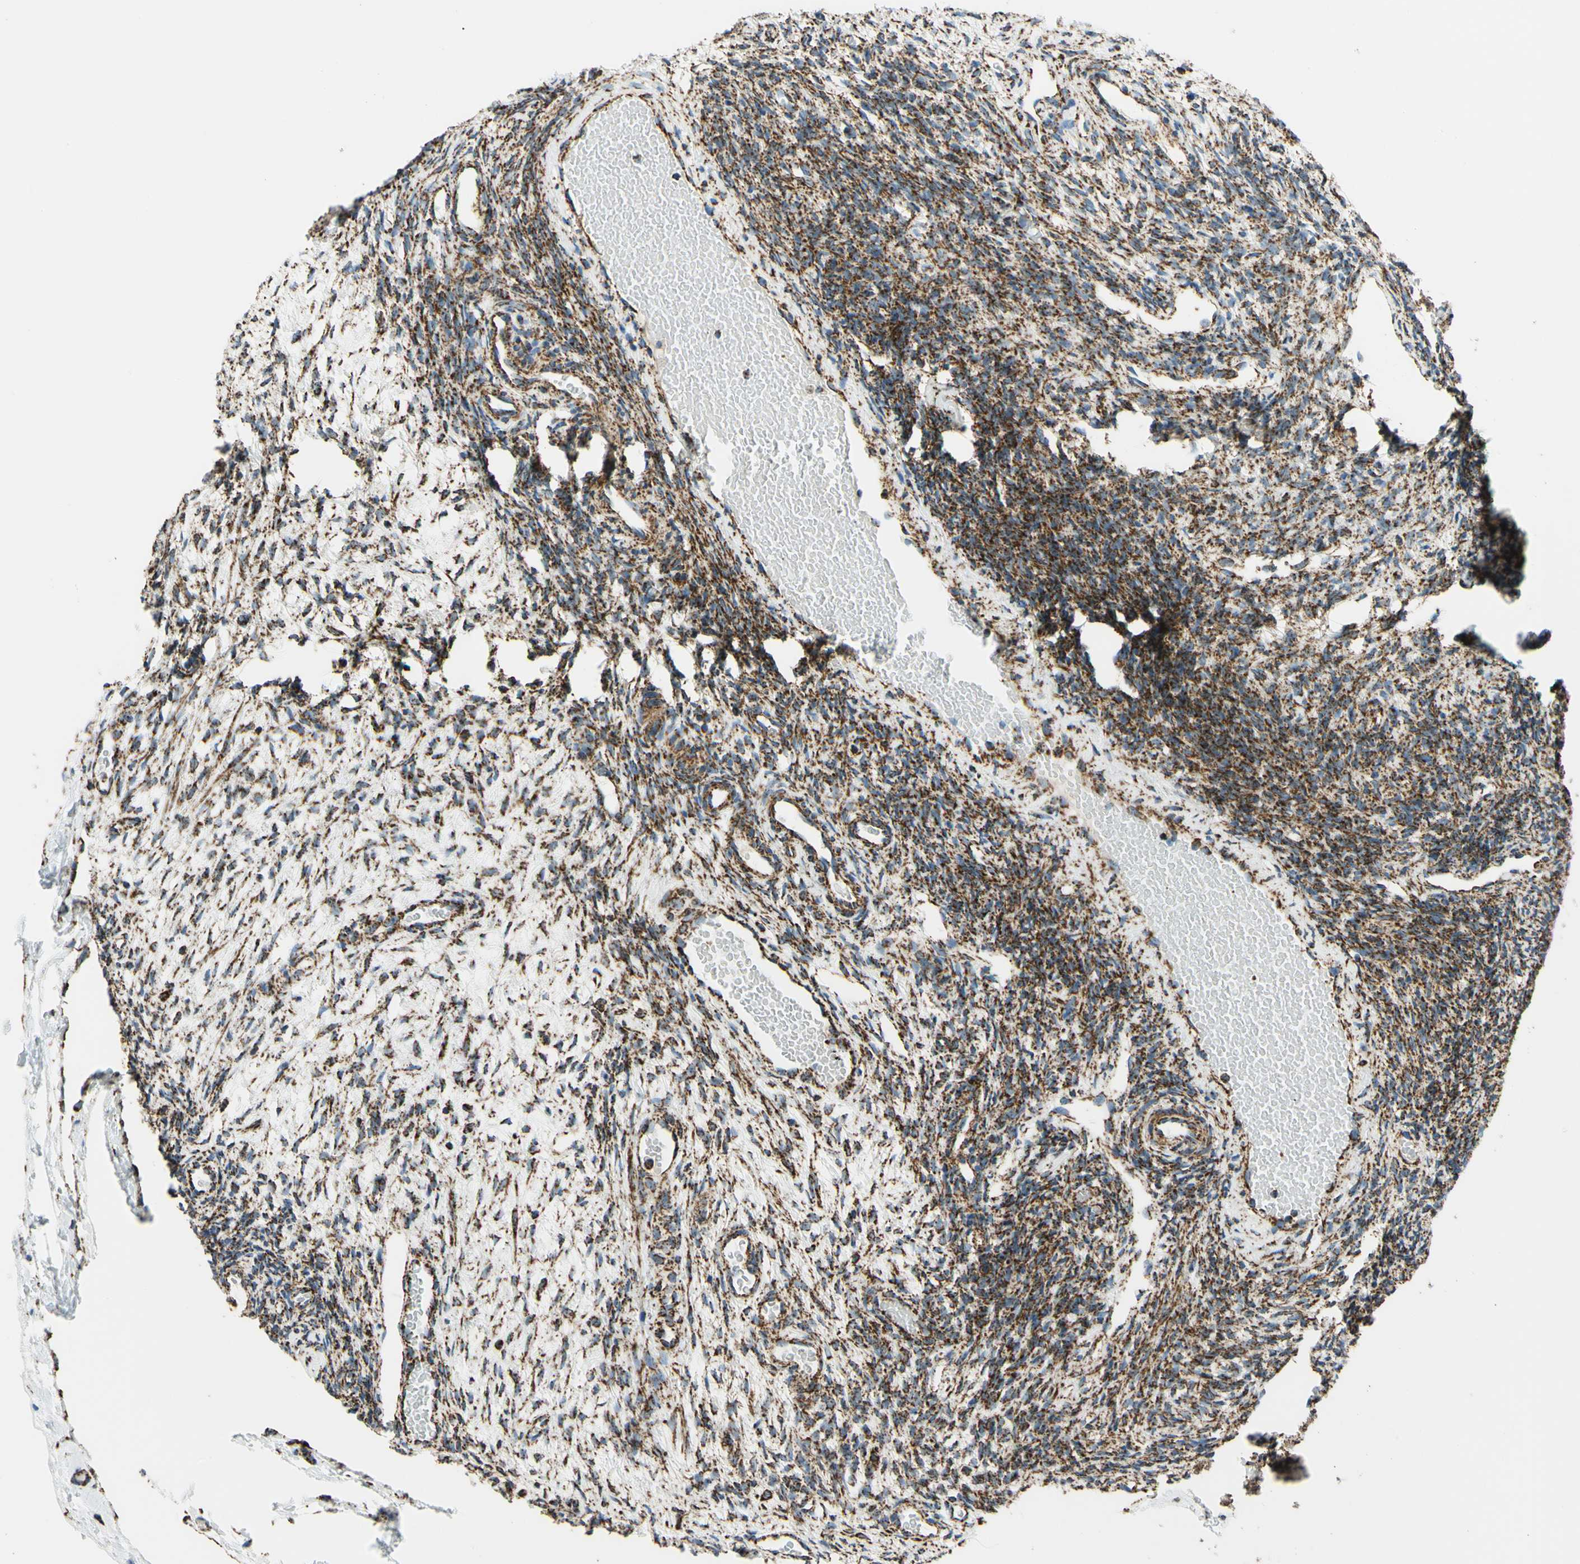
{"staining": {"intensity": "strong", "quantity": "25%-75%", "location": "cytoplasmic/membranous"}, "tissue": "ovary", "cell_type": "Ovarian stroma cells", "image_type": "normal", "snomed": [{"axis": "morphology", "description": "Normal tissue, NOS"}, {"axis": "topography", "description": "Ovary"}], "caption": "Immunohistochemical staining of unremarkable ovary exhibits strong cytoplasmic/membranous protein staining in approximately 25%-75% of ovarian stroma cells.", "gene": "MAVS", "patient": {"sex": "female", "age": 35}}